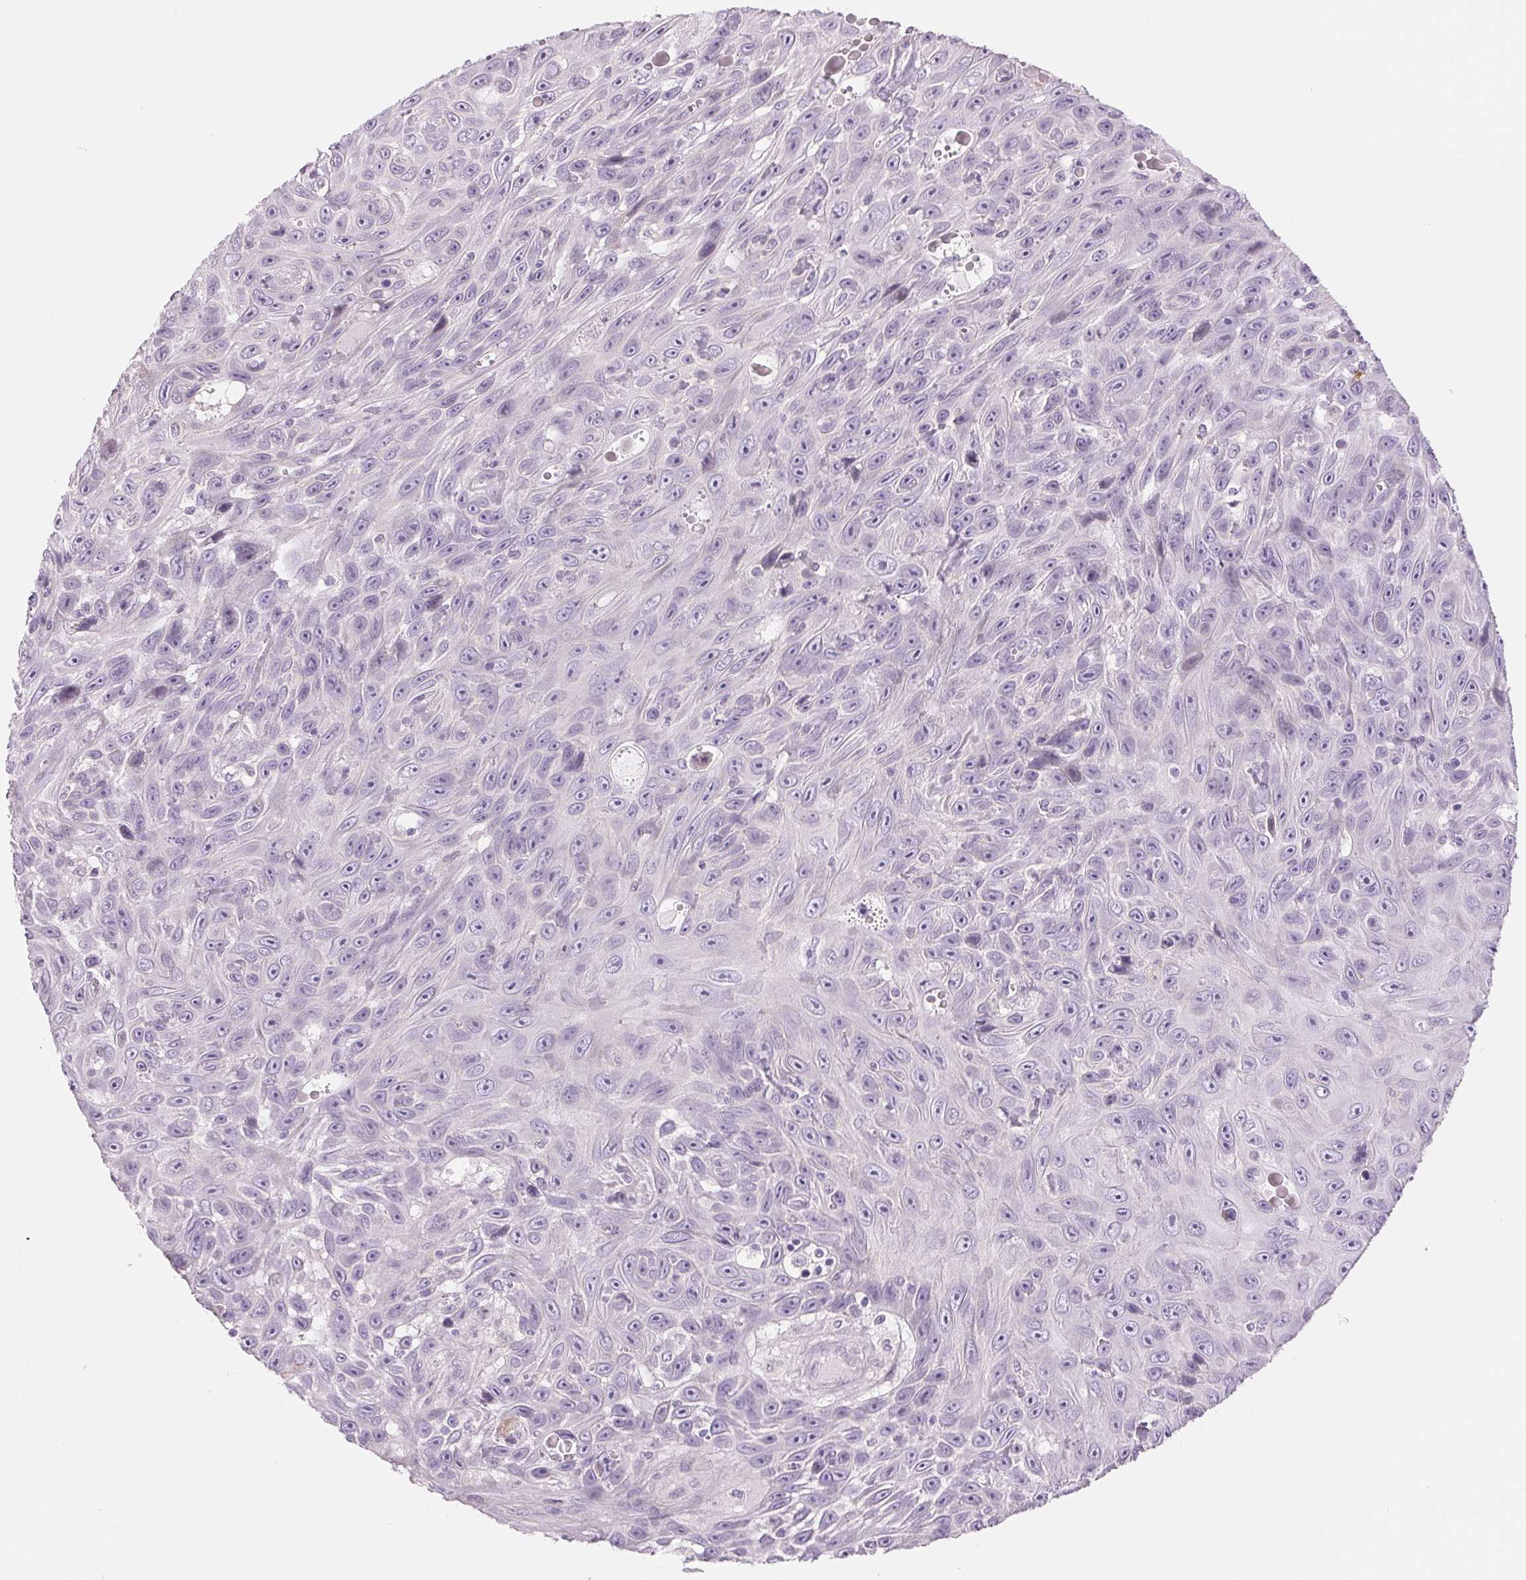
{"staining": {"intensity": "negative", "quantity": "none", "location": "none"}, "tissue": "skin cancer", "cell_type": "Tumor cells", "image_type": "cancer", "snomed": [{"axis": "morphology", "description": "Squamous cell carcinoma, NOS"}, {"axis": "topography", "description": "Skin"}], "caption": "High power microscopy image of an immunohistochemistry image of skin cancer, revealing no significant staining in tumor cells. Nuclei are stained in blue.", "gene": "CCDC168", "patient": {"sex": "male", "age": 82}}